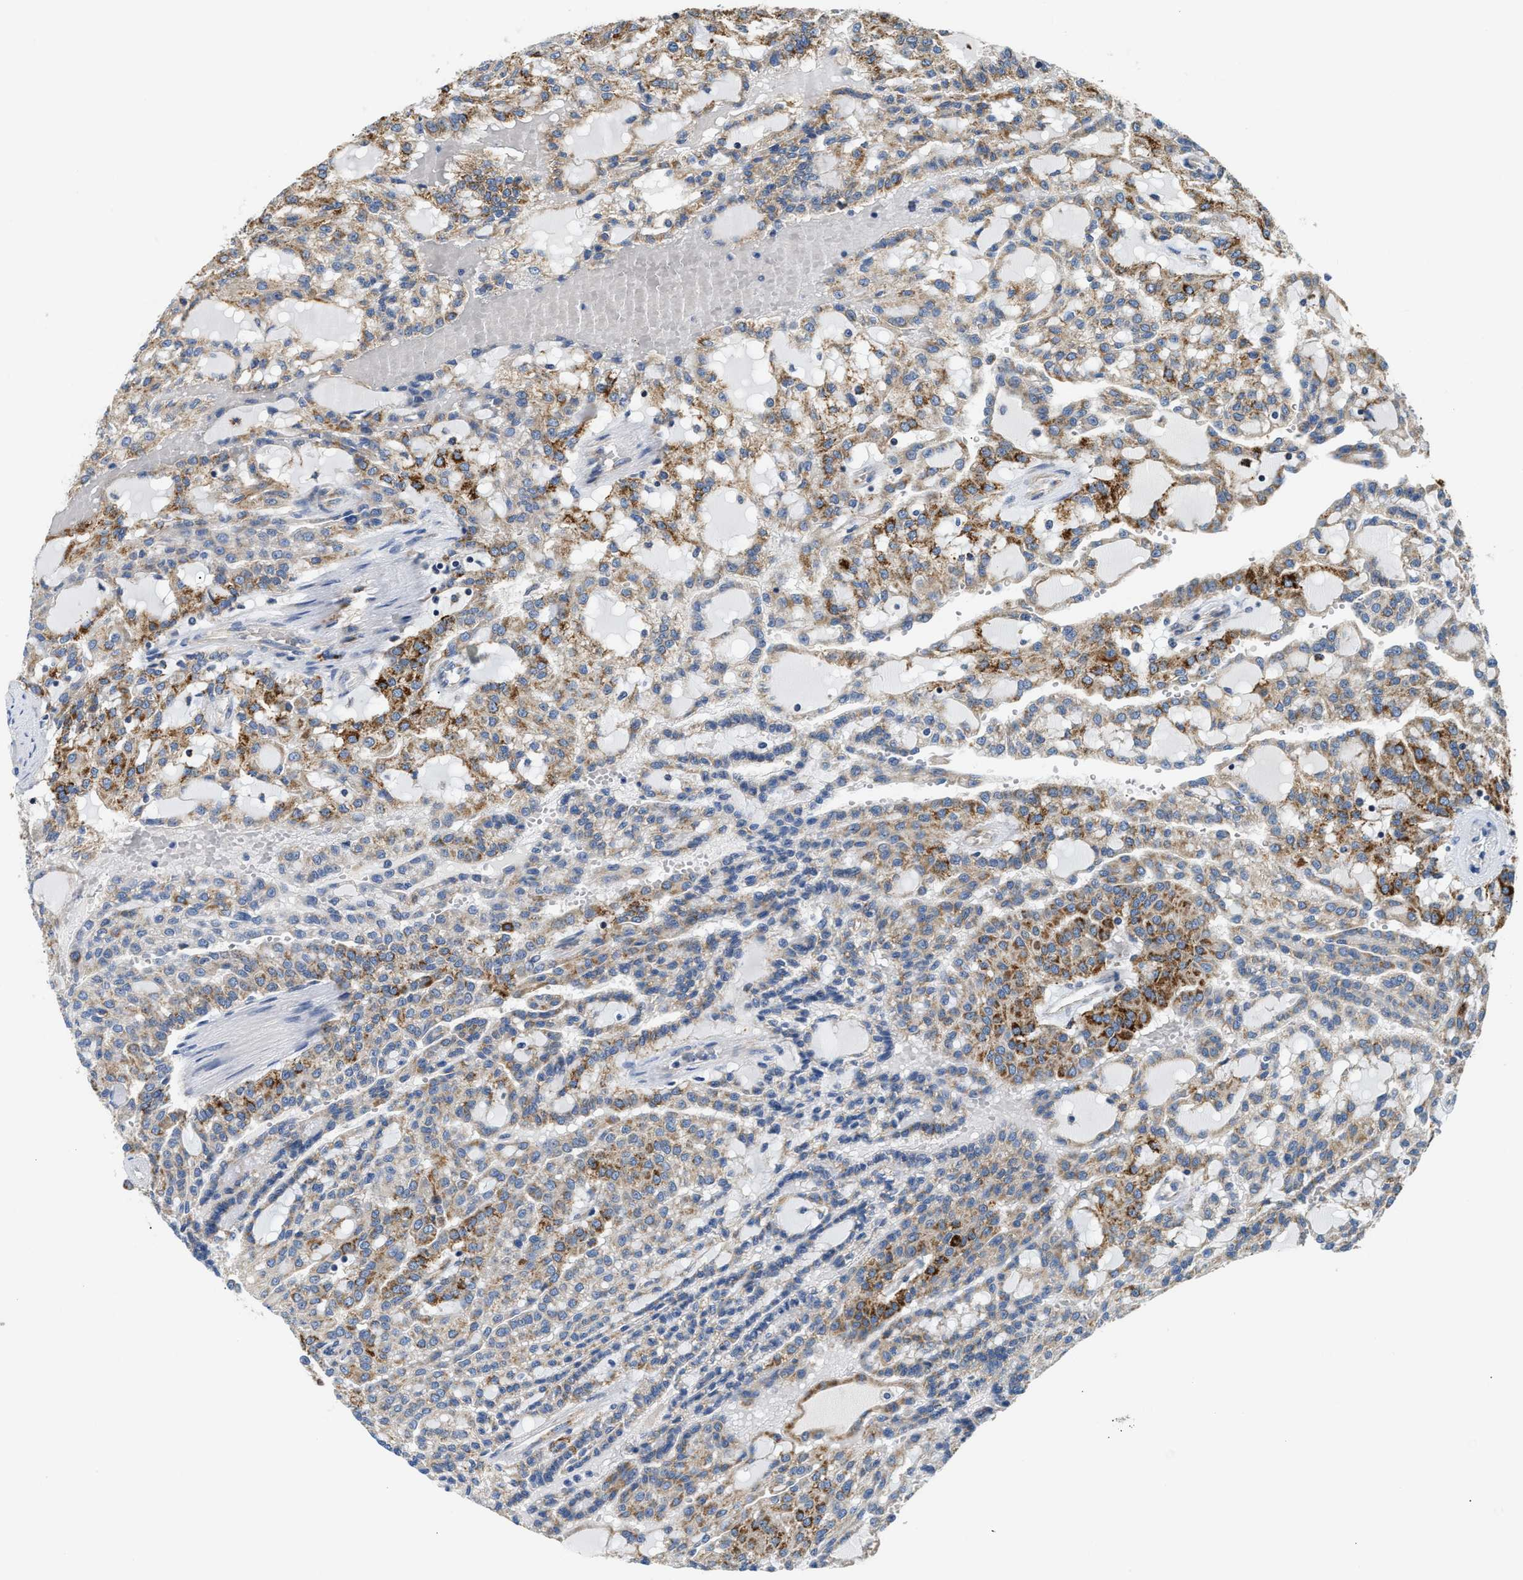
{"staining": {"intensity": "strong", "quantity": "<25%", "location": "cytoplasmic/membranous"}, "tissue": "renal cancer", "cell_type": "Tumor cells", "image_type": "cancer", "snomed": [{"axis": "morphology", "description": "Adenocarcinoma, NOS"}, {"axis": "topography", "description": "Kidney"}], "caption": "Tumor cells show medium levels of strong cytoplasmic/membranous staining in about <25% of cells in renal cancer.", "gene": "CCM2", "patient": {"sex": "male", "age": 63}}